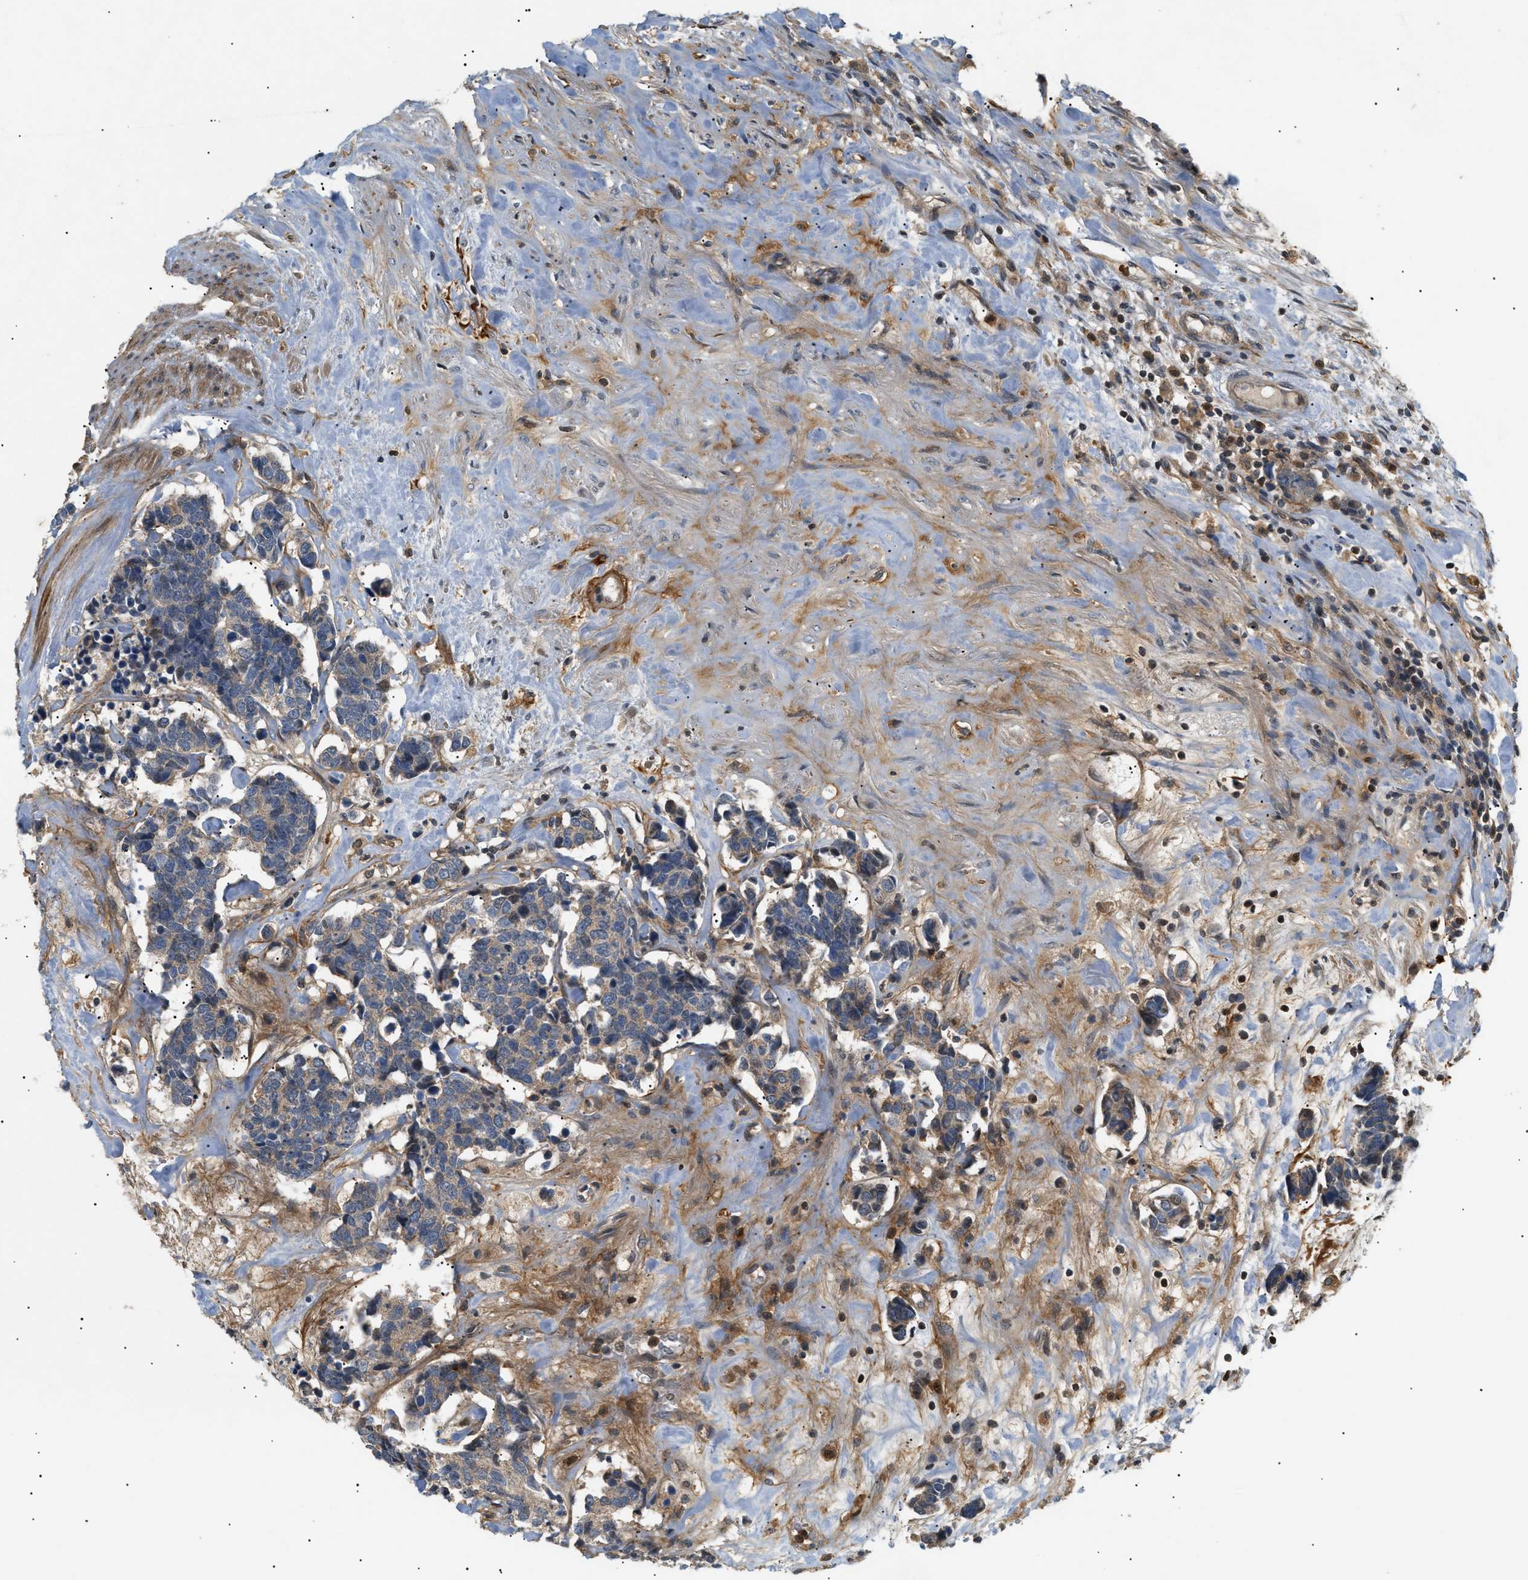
{"staining": {"intensity": "weak", "quantity": ">75%", "location": "cytoplasmic/membranous"}, "tissue": "carcinoid", "cell_type": "Tumor cells", "image_type": "cancer", "snomed": [{"axis": "morphology", "description": "Carcinoma, NOS"}, {"axis": "morphology", "description": "Carcinoid, malignant, NOS"}, {"axis": "topography", "description": "Urinary bladder"}], "caption": "Carcinoma was stained to show a protein in brown. There is low levels of weak cytoplasmic/membranous expression in about >75% of tumor cells.", "gene": "FARS2", "patient": {"sex": "male", "age": 57}}